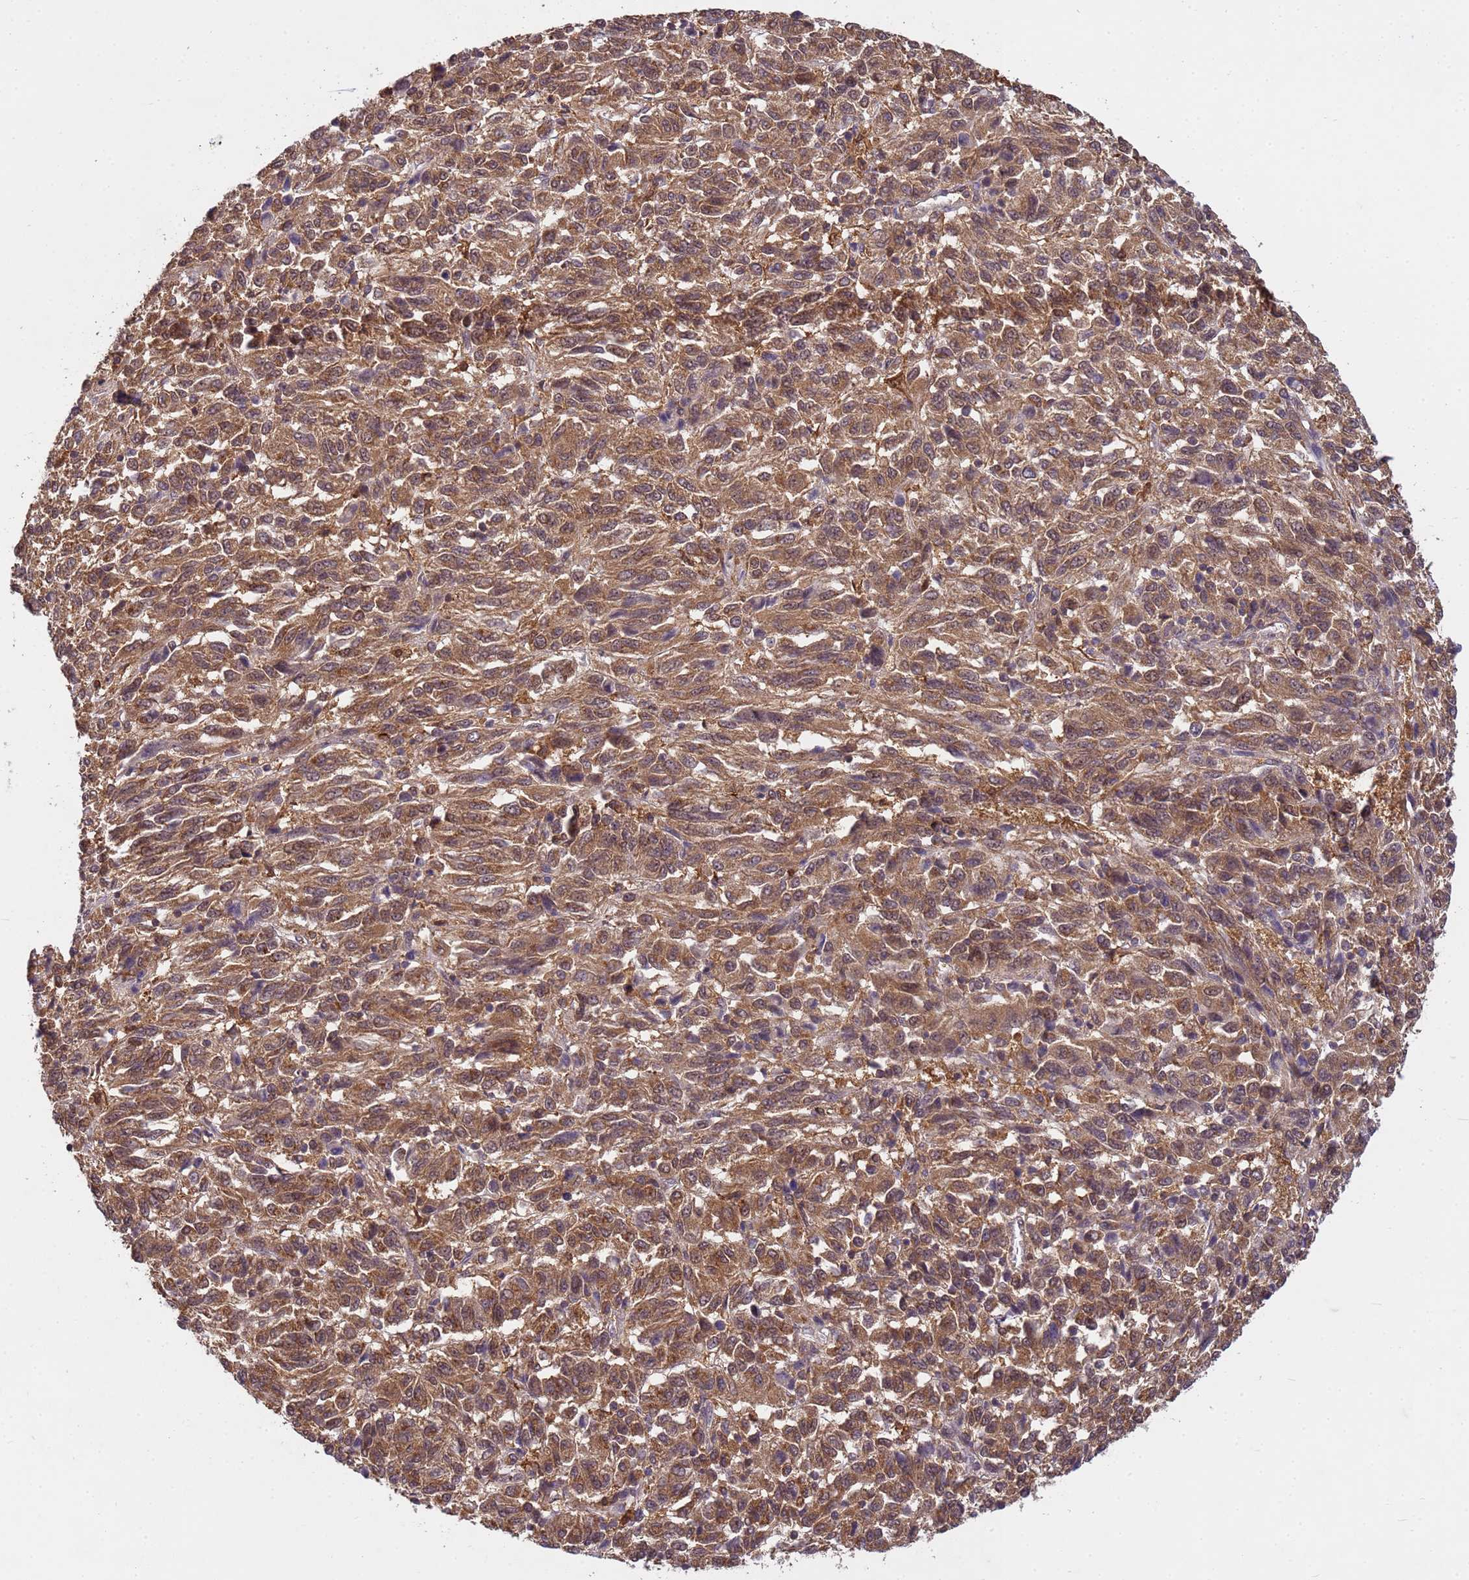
{"staining": {"intensity": "moderate", "quantity": ">75%", "location": "cytoplasmic/membranous,nuclear"}, "tissue": "melanoma", "cell_type": "Tumor cells", "image_type": "cancer", "snomed": [{"axis": "morphology", "description": "Malignant melanoma, Metastatic site"}, {"axis": "topography", "description": "Lung"}], "caption": "Moderate cytoplasmic/membranous and nuclear protein positivity is identified in approximately >75% of tumor cells in melanoma. The staining was performed using DAB, with brown indicating positive protein expression. Nuclei are stained blue with hematoxylin.", "gene": "NPEPPS", "patient": {"sex": "male", "age": 64}}